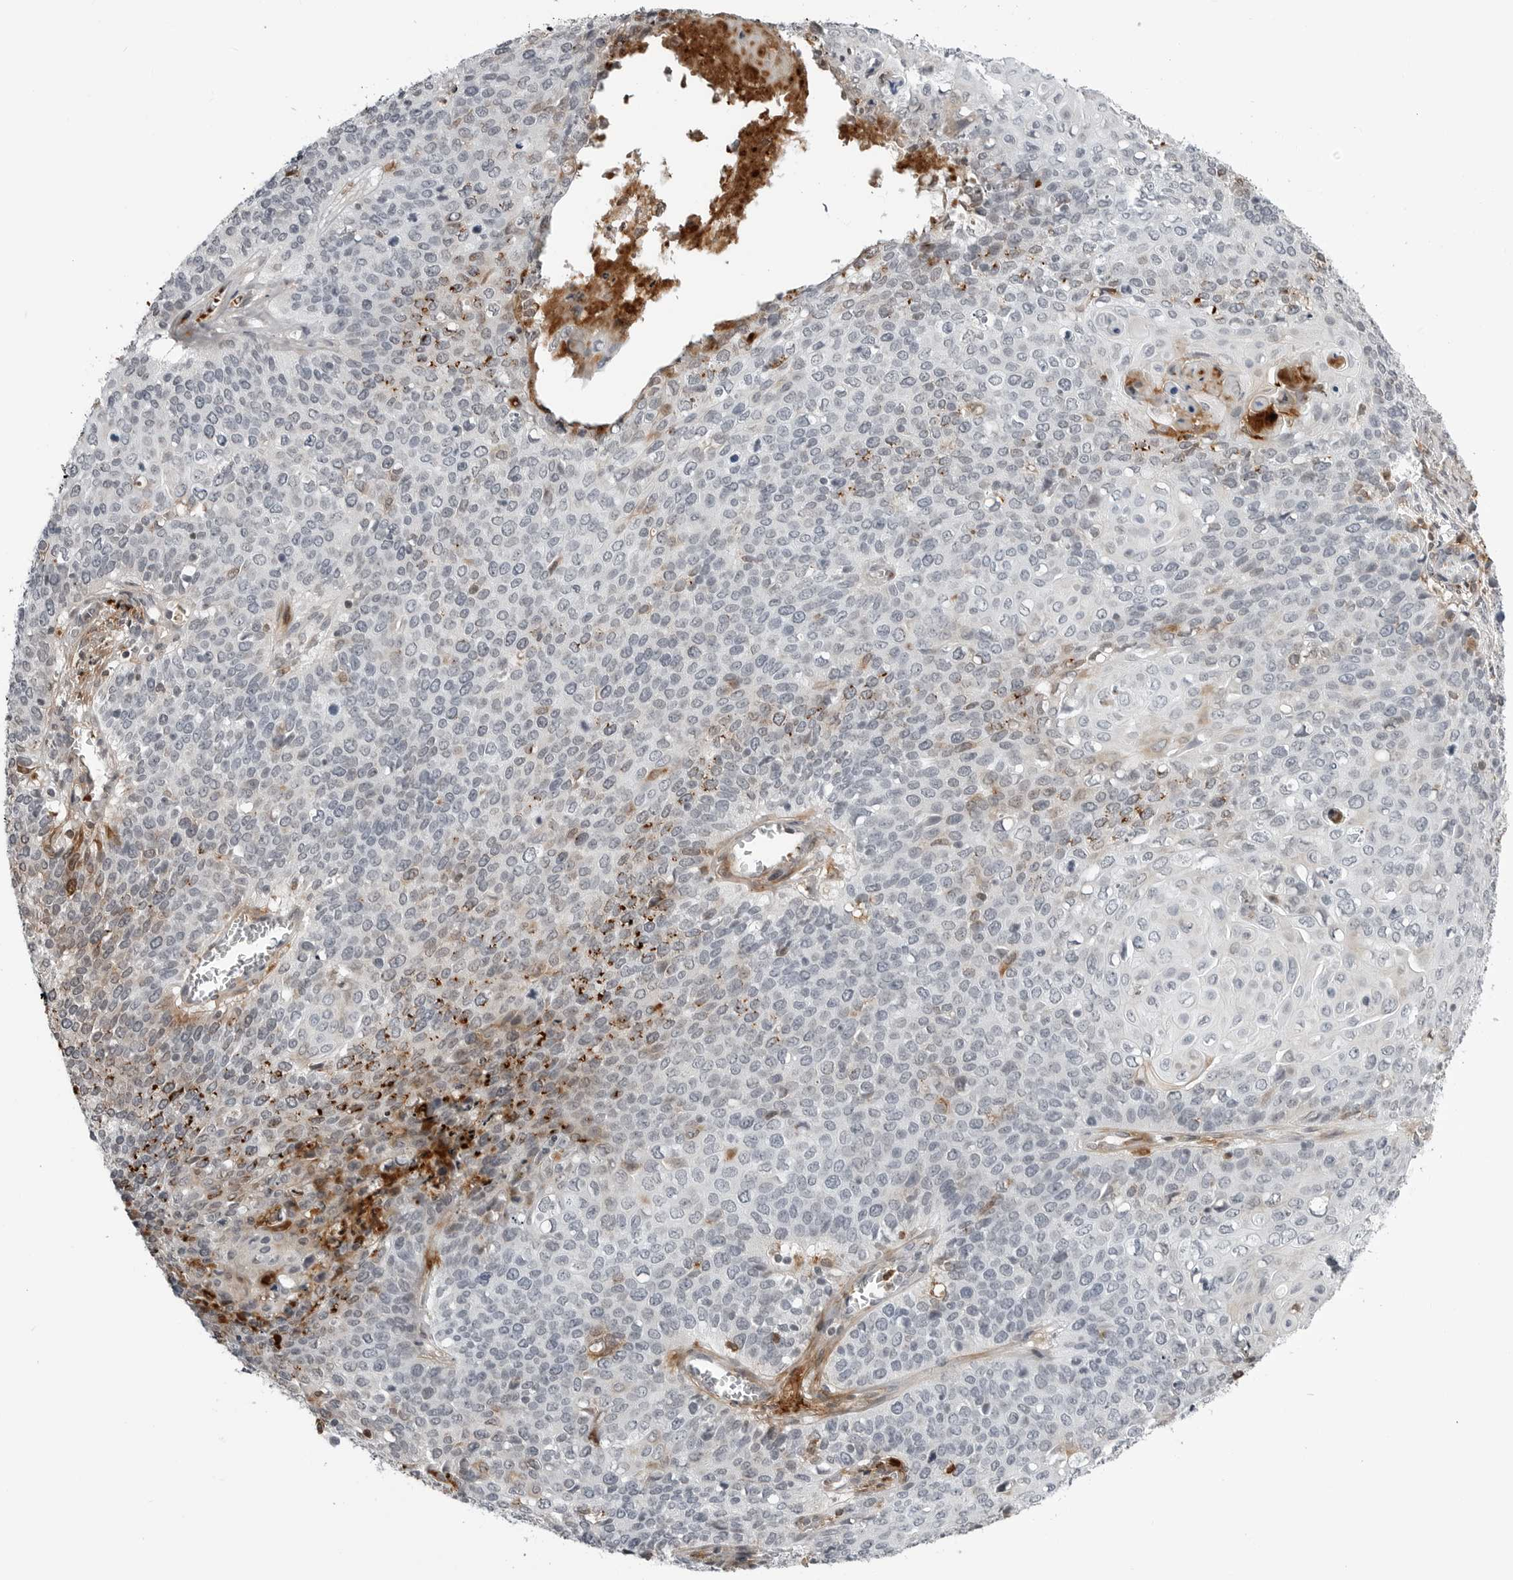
{"staining": {"intensity": "negative", "quantity": "none", "location": "none"}, "tissue": "cervical cancer", "cell_type": "Tumor cells", "image_type": "cancer", "snomed": [{"axis": "morphology", "description": "Squamous cell carcinoma, NOS"}, {"axis": "topography", "description": "Cervix"}], "caption": "This is a histopathology image of immunohistochemistry staining of cervical cancer (squamous cell carcinoma), which shows no positivity in tumor cells.", "gene": "CXCR5", "patient": {"sex": "female", "age": 39}}